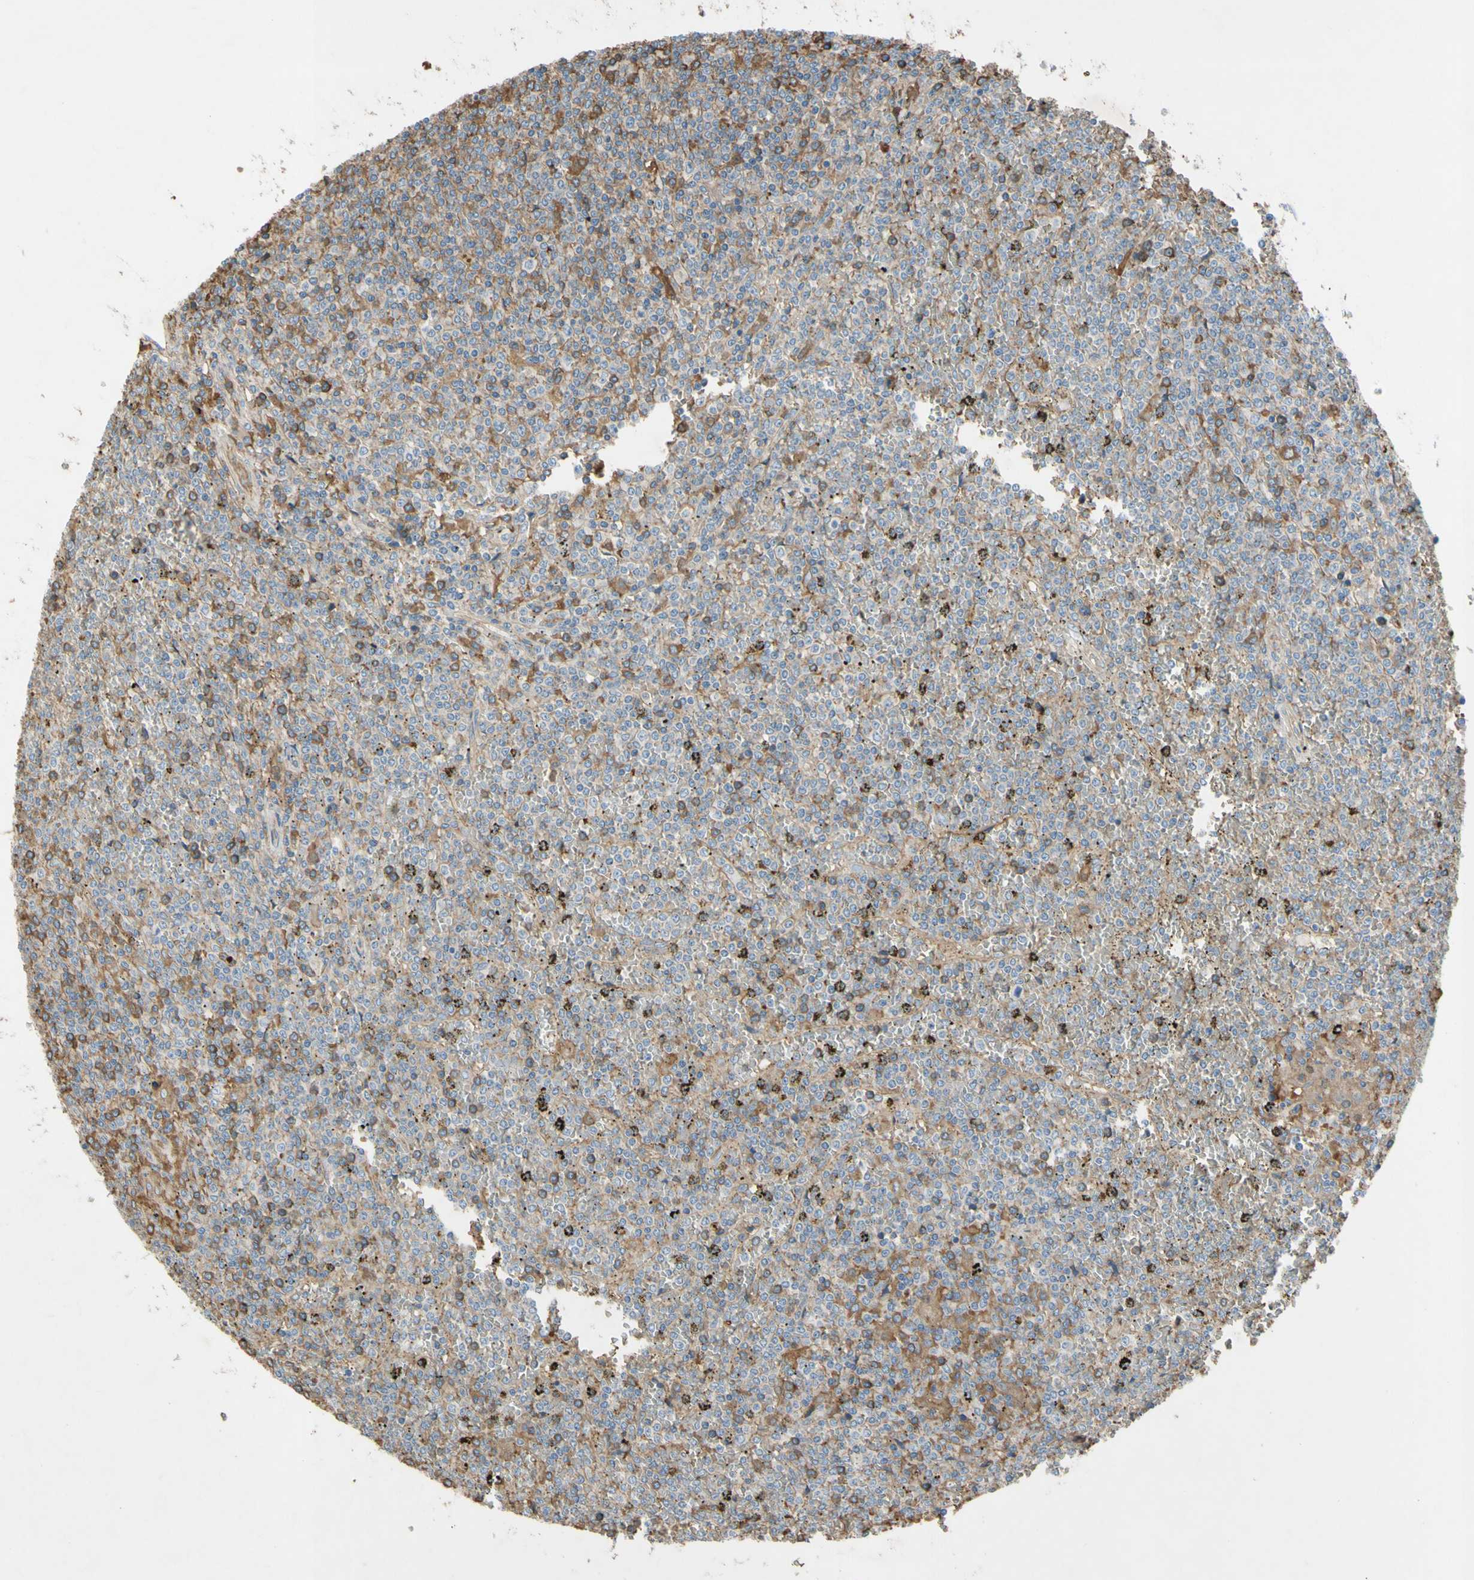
{"staining": {"intensity": "moderate", "quantity": "25%-75%", "location": "cytoplasmic/membranous"}, "tissue": "lymphoma", "cell_type": "Tumor cells", "image_type": "cancer", "snomed": [{"axis": "morphology", "description": "Malignant lymphoma, non-Hodgkin's type, Low grade"}, {"axis": "topography", "description": "Spleen"}], "caption": "DAB (3,3'-diaminobenzidine) immunohistochemical staining of low-grade malignant lymphoma, non-Hodgkin's type shows moderate cytoplasmic/membranous protein expression in approximately 25%-75% of tumor cells.", "gene": "TIMP2", "patient": {"sex": "female", "age": 19}}